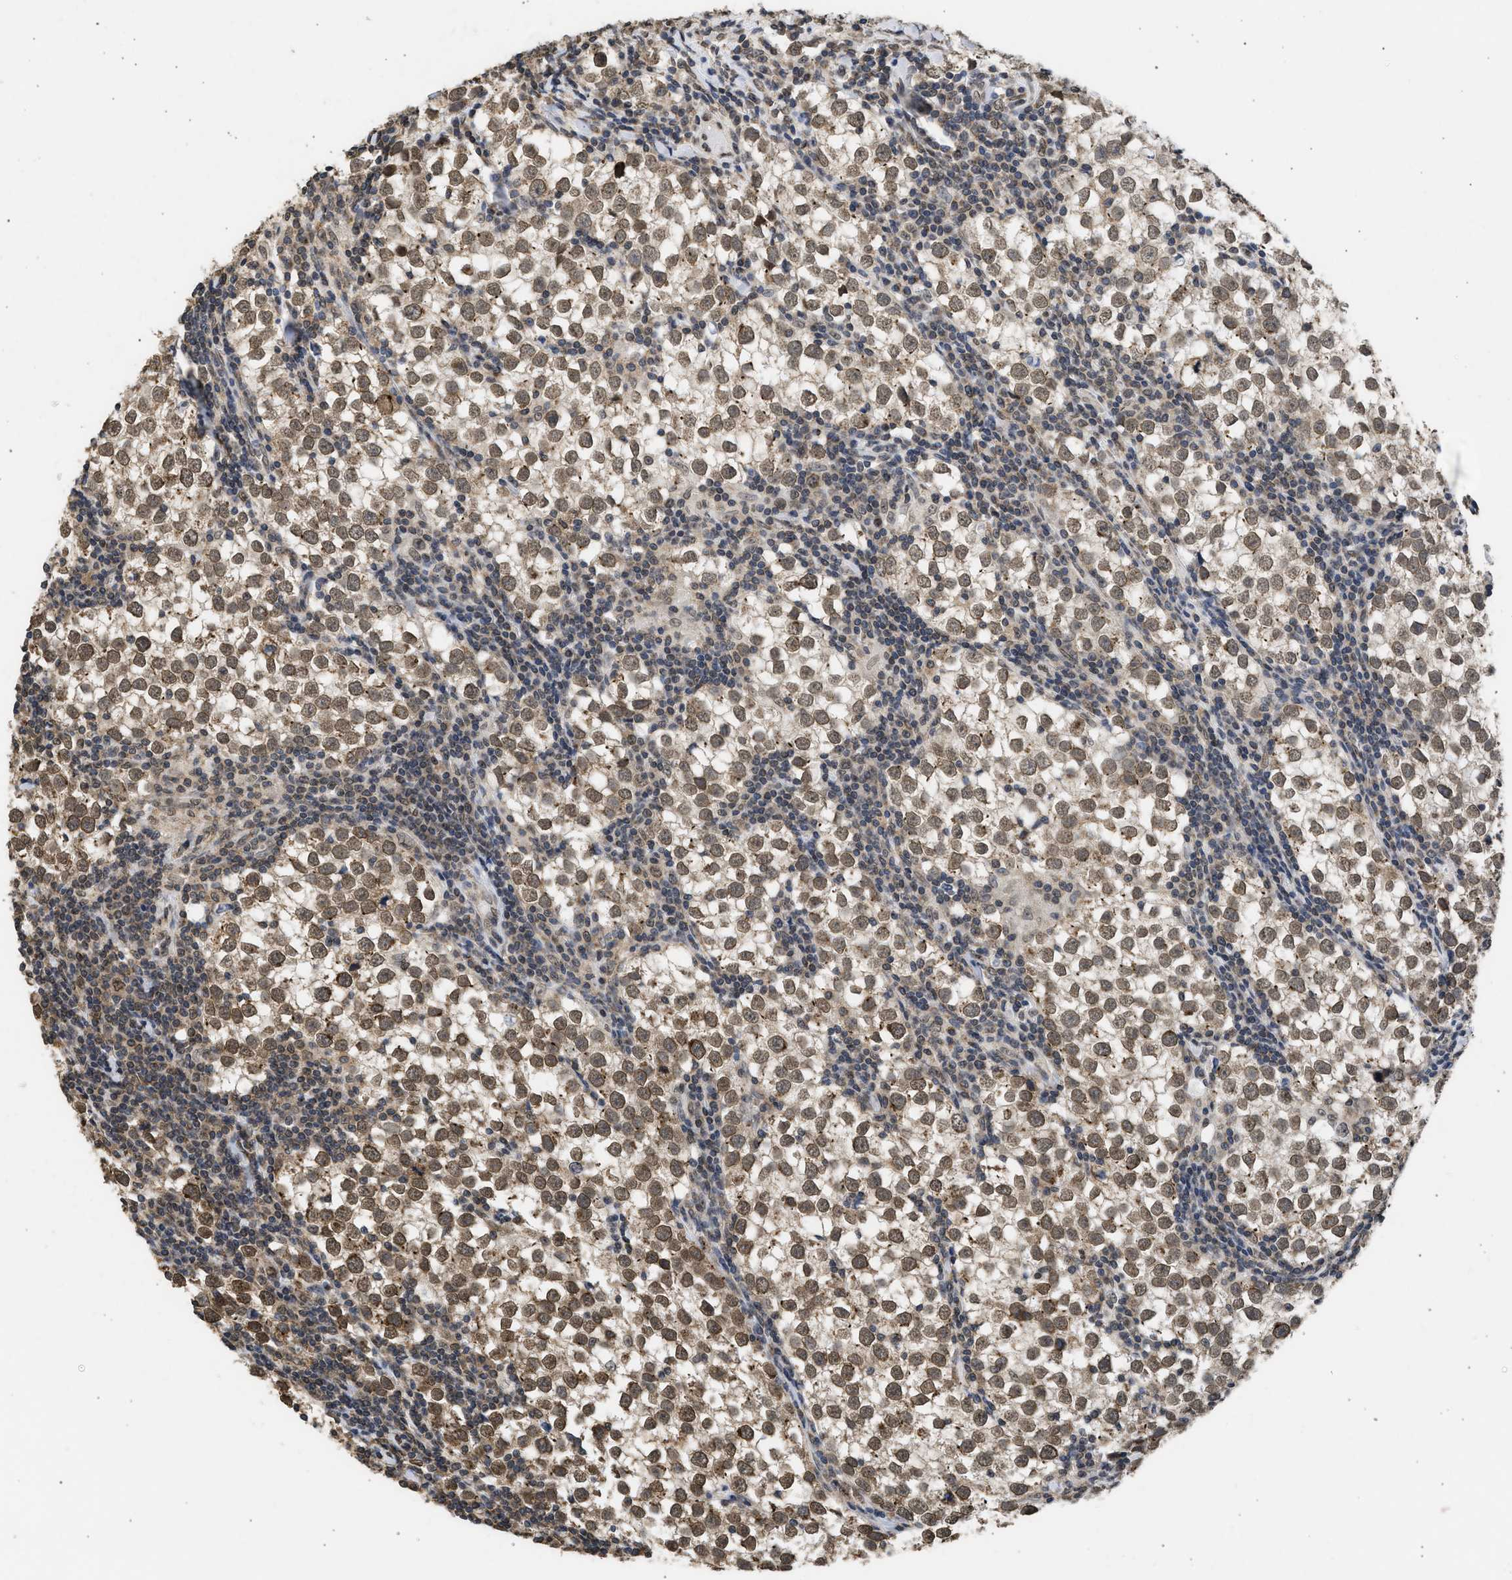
{"staining": {"intensity": "weak", "quantity": ">75%", "location": "cytoplasmic/membranous,nuclear"}, "tissue": "testis cancer", "cell_type": "Tumor cells", "image_type": "cancer", "snomed": [{"axis": "morphology", "description": "Seminoma, NOS"}, {"axis": "morphology", "description": "Carcinoma, Embryonal, NOS"}, {"axis": "topography", "description": "Testis"}], "caption": "Testis cancer (embryonal carcinoma) stained with a protein marker reveals weak staining in tumor cells.", "gene": "NUP35", "patient": {"sex": "male", "age": 36}}